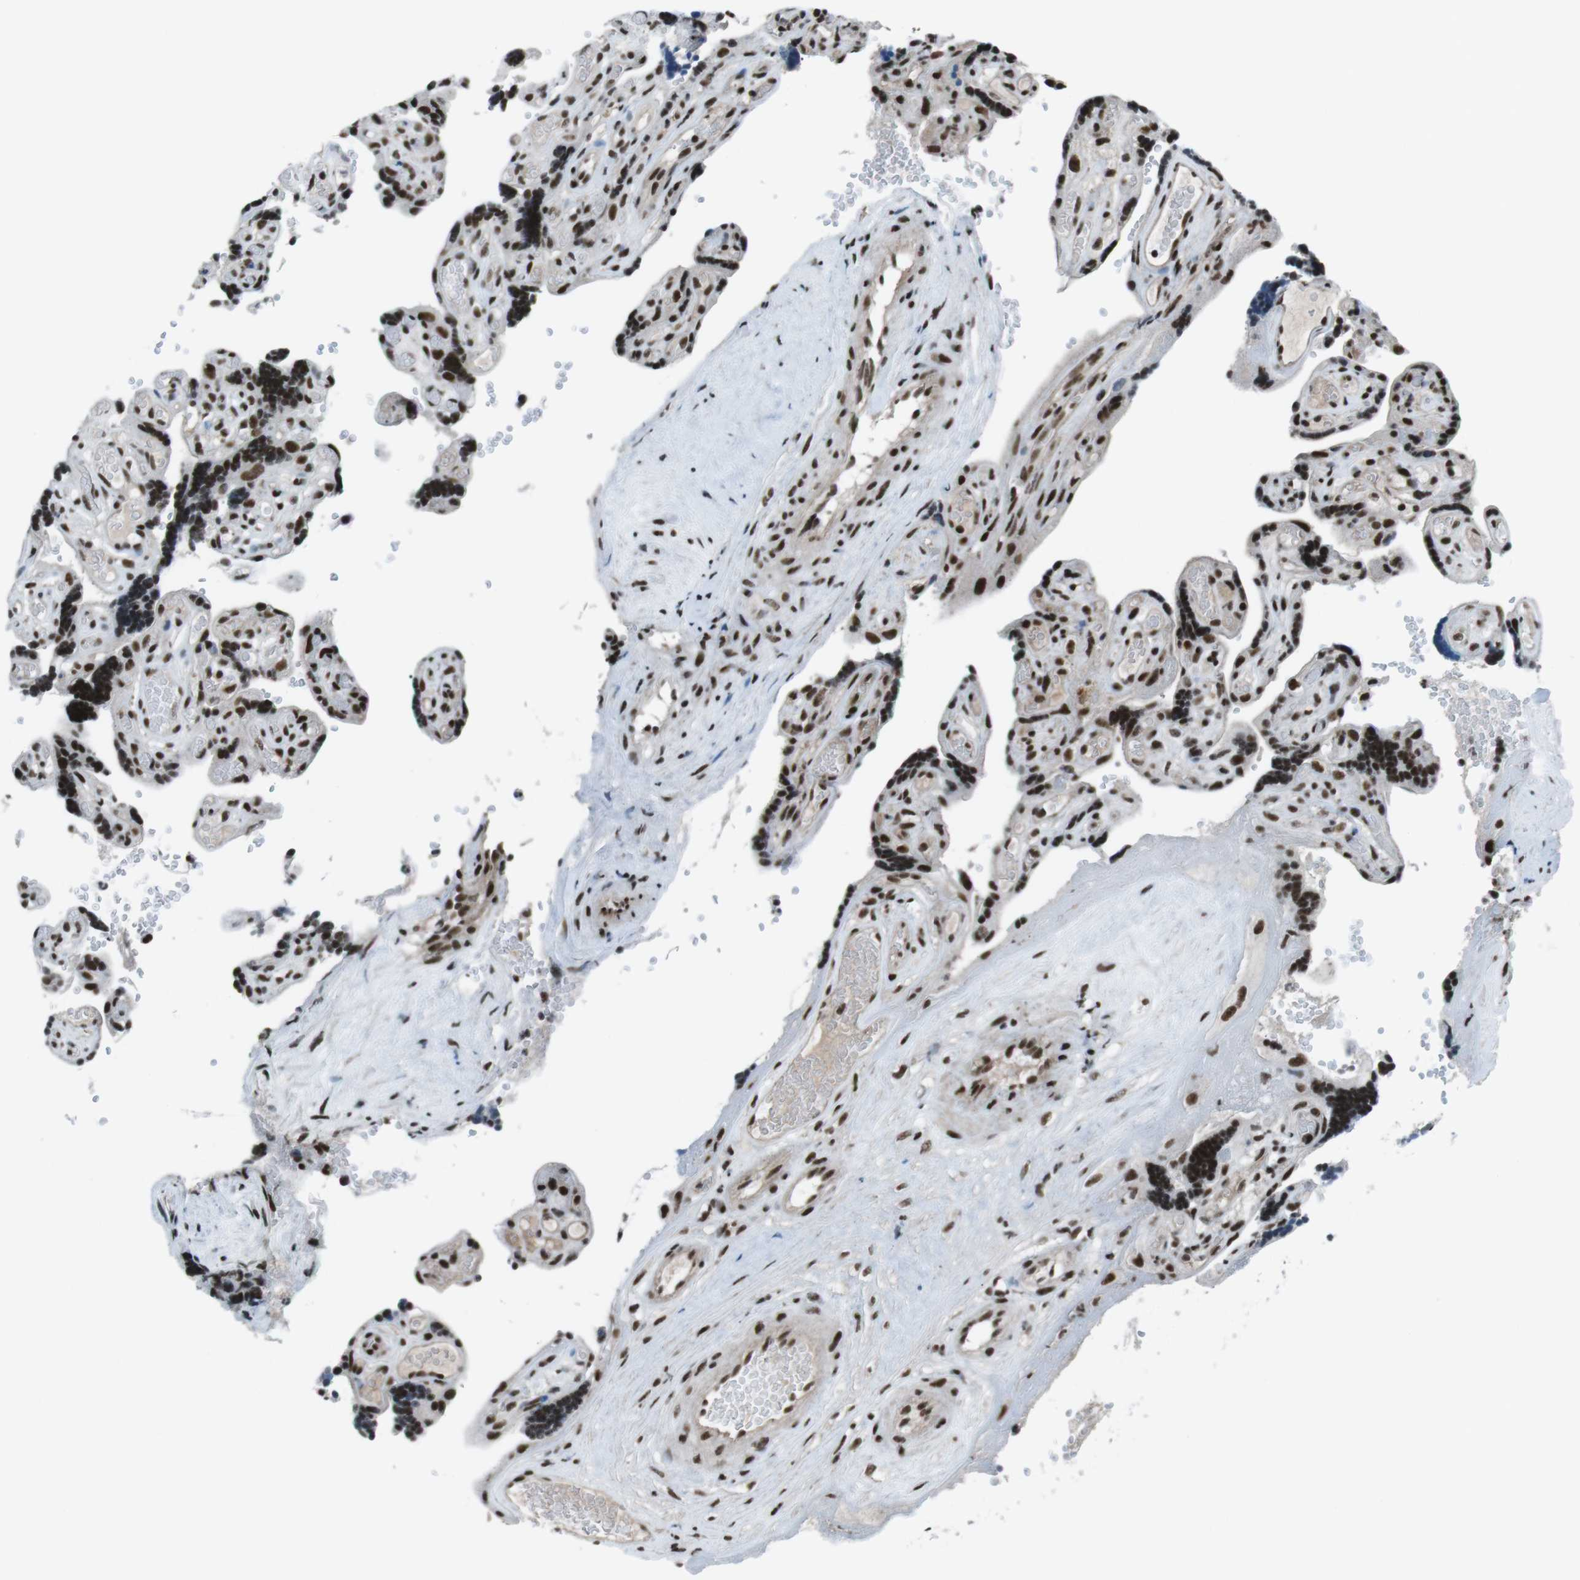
{"staining": {"intensity": "strong", "quantity": ">75%", "location": "nuclear"}, "tissue": "placenta", "cell_type": "Decidual cells", "image_type": "normal", "snomed": [{"axis": "morphology", "description": "Normal tissue, NOS"}, {"axis": "topography", "description": "Placenta"}], "caption": "Immunohistochemistry of normal placenta displays high levels of strong nuclear staining in approximately >75% of decidual cells. (Stains: DAB (3,3'-diaminobenzidine) in brown, nuclei in blue, Microscopy: brightfield microscopy at high magnification).", "gene": "TAF1", "patient": {"sex": "female", "age": 30}}